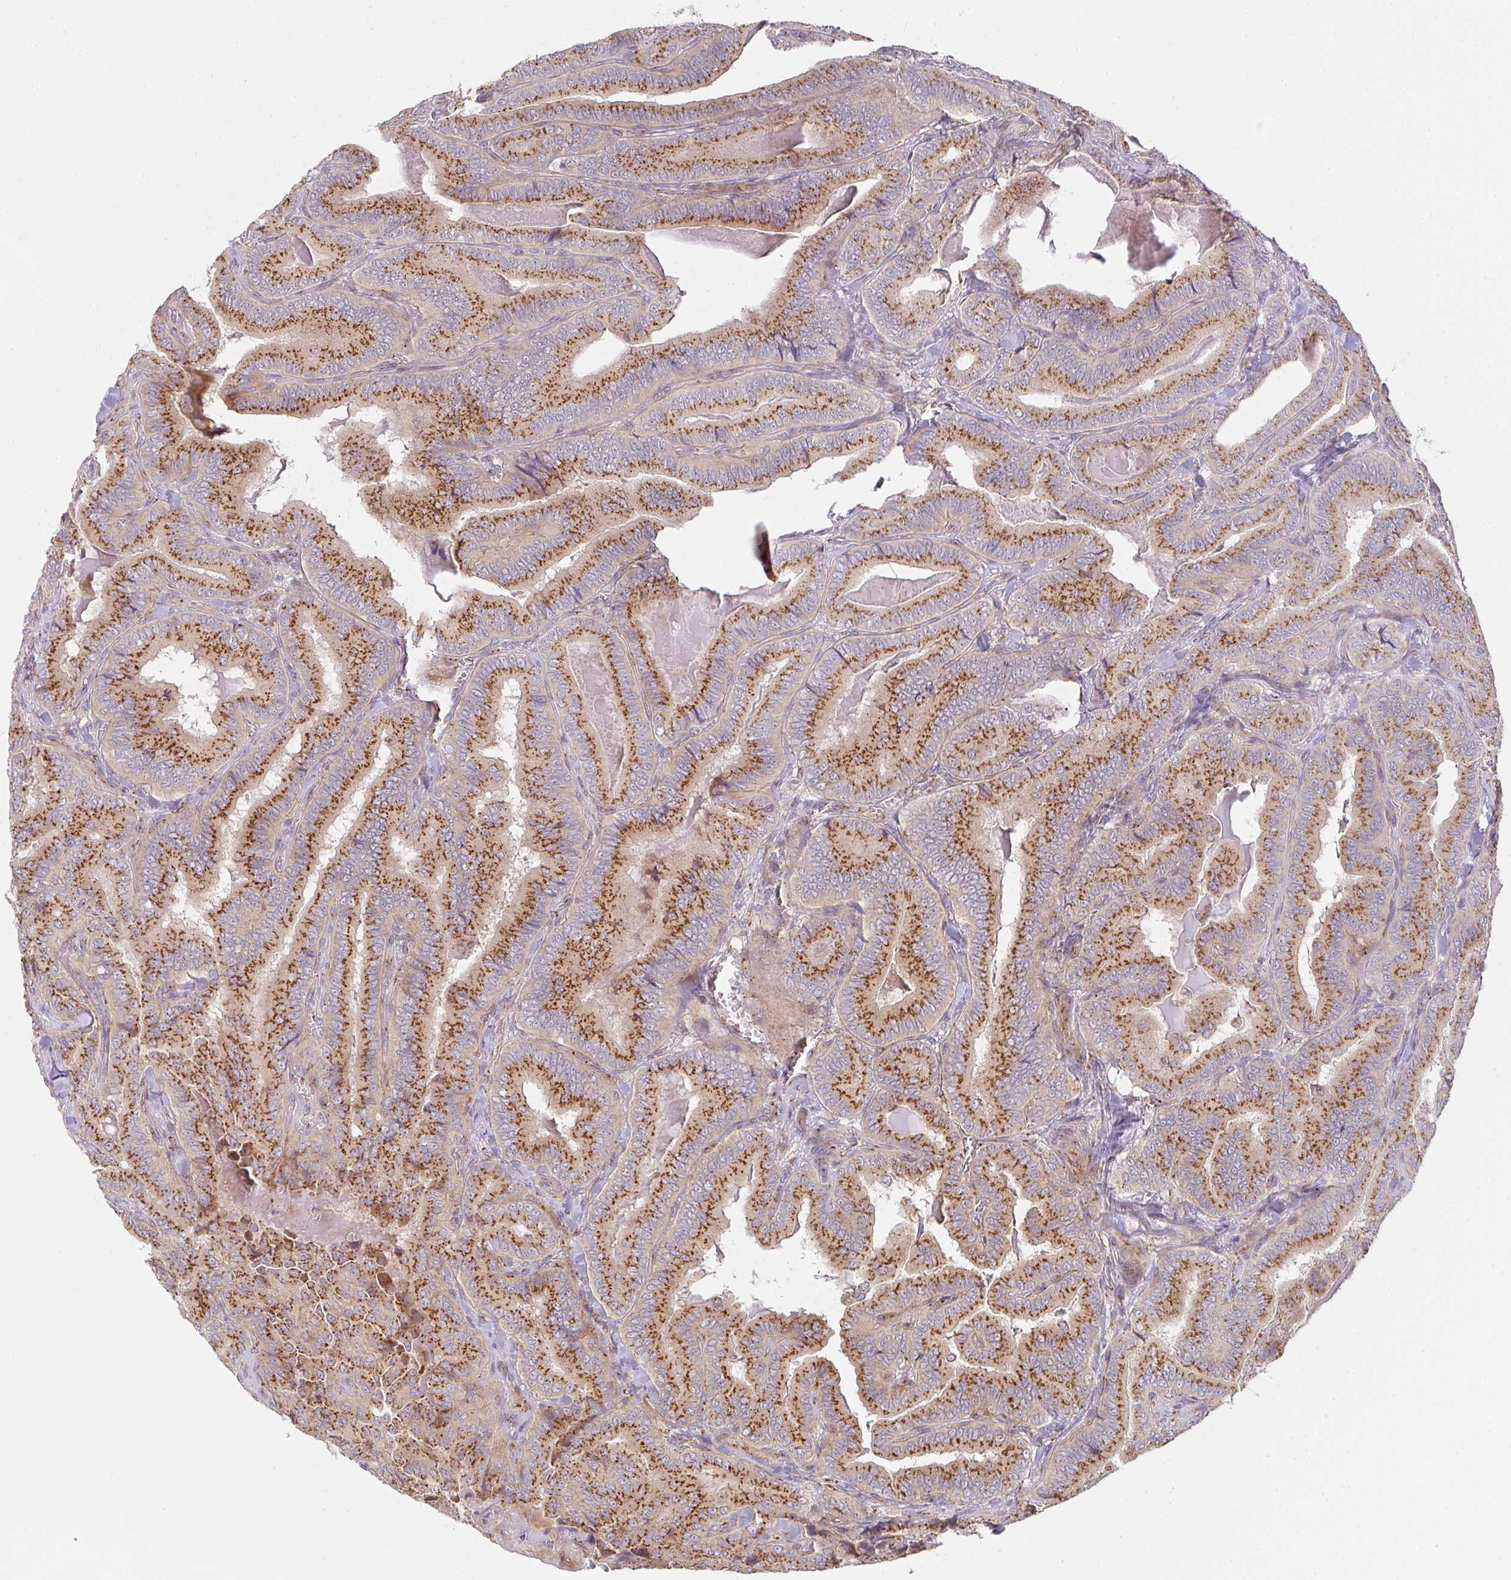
{"staining": {"intensity": "strong", "quantity": "25%-75%", "location": "cytoplasmic/membranous"}, "tissue": "thyroid cancer", "cell_type": "Tumor cells", "image_type": "cancer", "snomed": [{"axis": "morphology", "description": "Papillary adenocarcinoma, NOS"}, {"axis": "topography", "description": "Thyroid gland"}], "caption": "Thyroid papillary adenocarcinoma was stained to show a protein in brown. There is high levels of strong cytoplasmic/membranous staining in approximately 25%-75% of tumor cells. (DAB (3,3'-diaminobenzidine) IHC with brightfield microscopy, high magnification).", "gene": "GVQW3", "patient": {"sex": "male", "age": 61}}